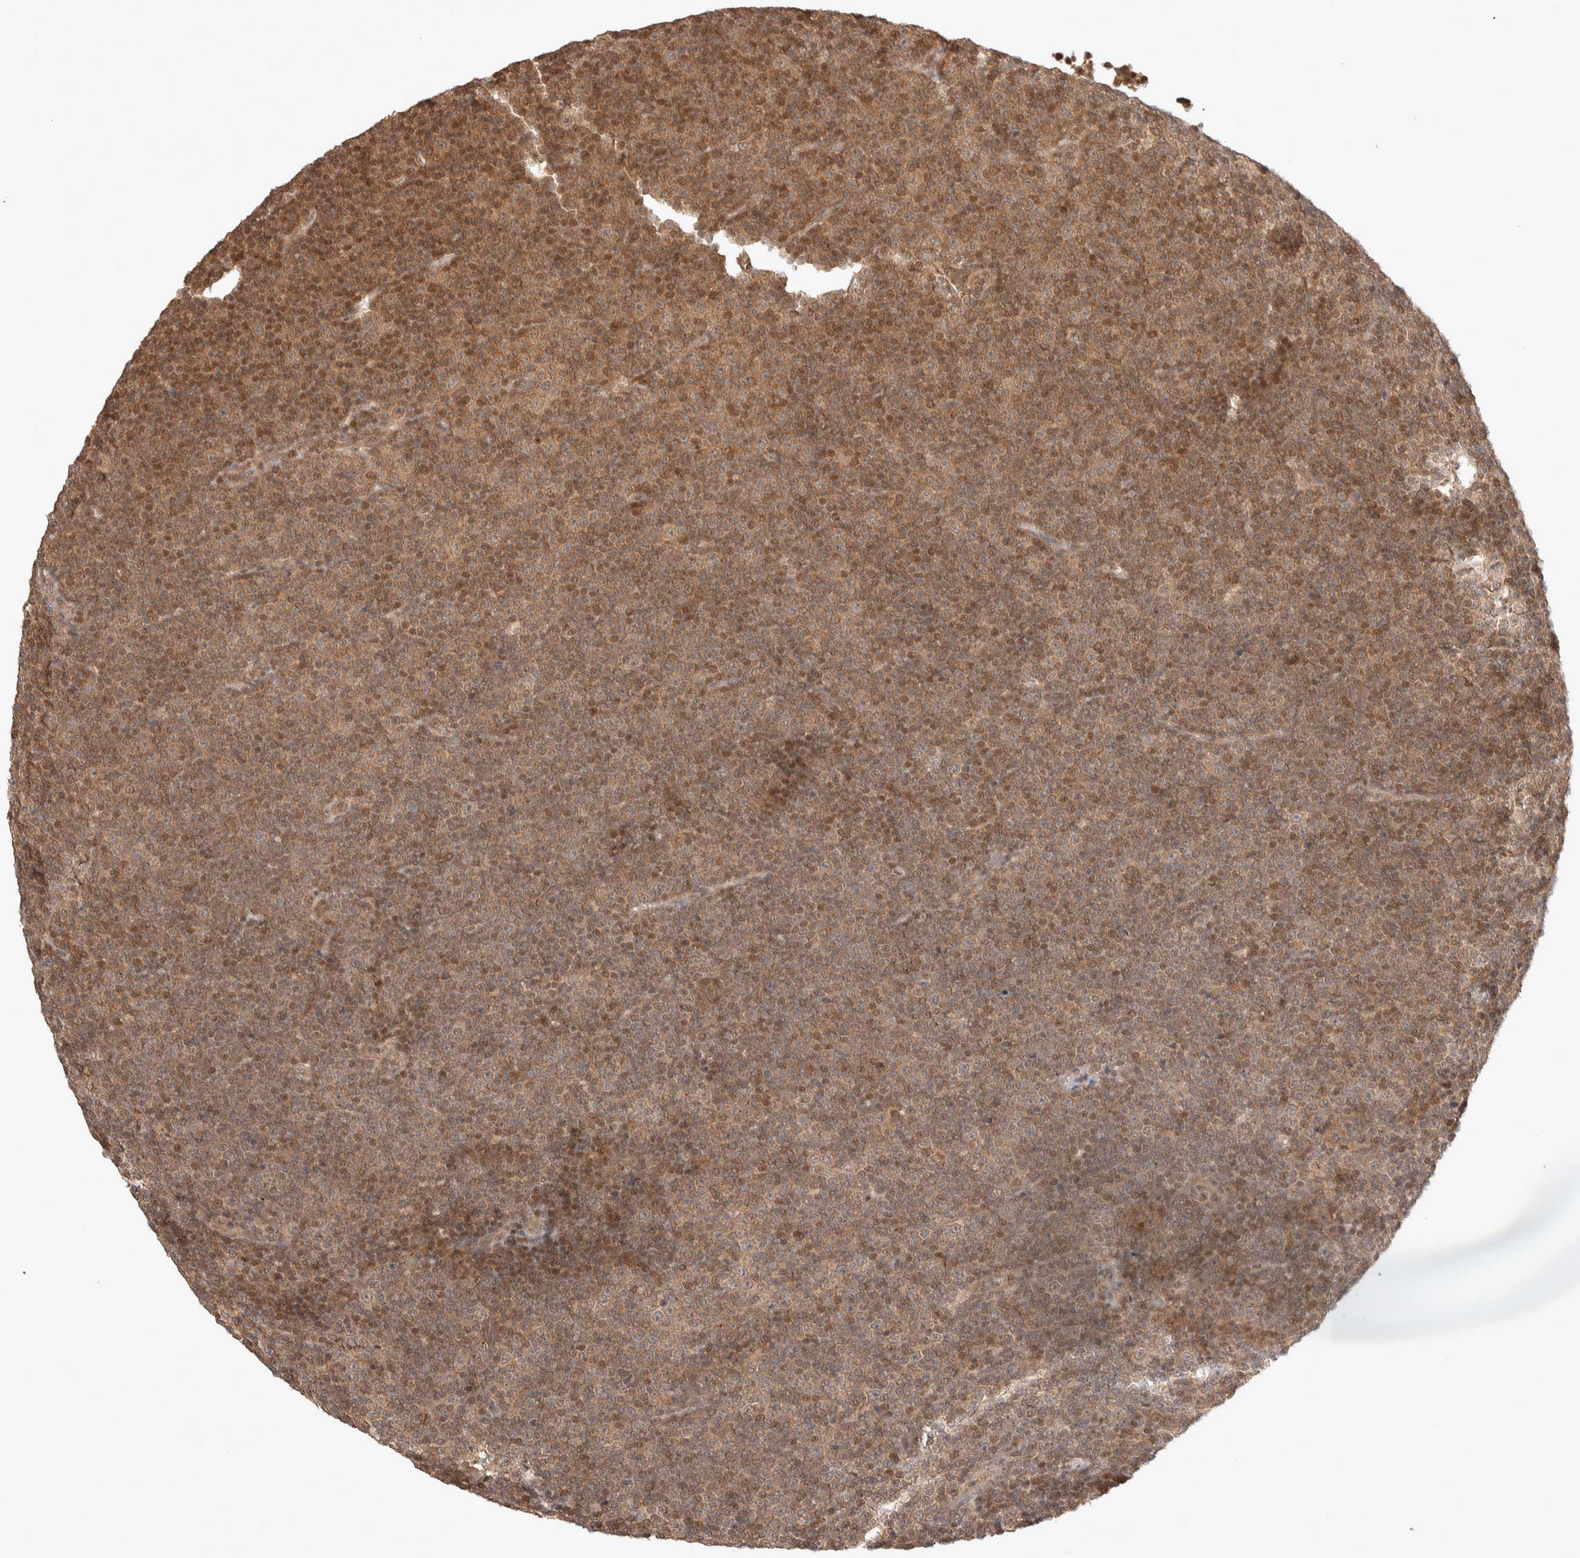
{"staining": {"intensity": "weak", "quantity": ">75%", "location": "nuclear"}, "tissue": "lymphoma", "cell_type": "Tumor cells", "image_type": "cancer", "snomed": [{"axis": "morphology", "description": "Malignant lymphoma, non-Hodgkin's type, Low grade"}, {"axis": "topography", "description": "Lymph node"}], "caption": "Lymphoma stained for a protein shows weak nuclear positivity in tumor cells.", "gene": "THRA", "patient": {"sex": "female", "age": 67}}